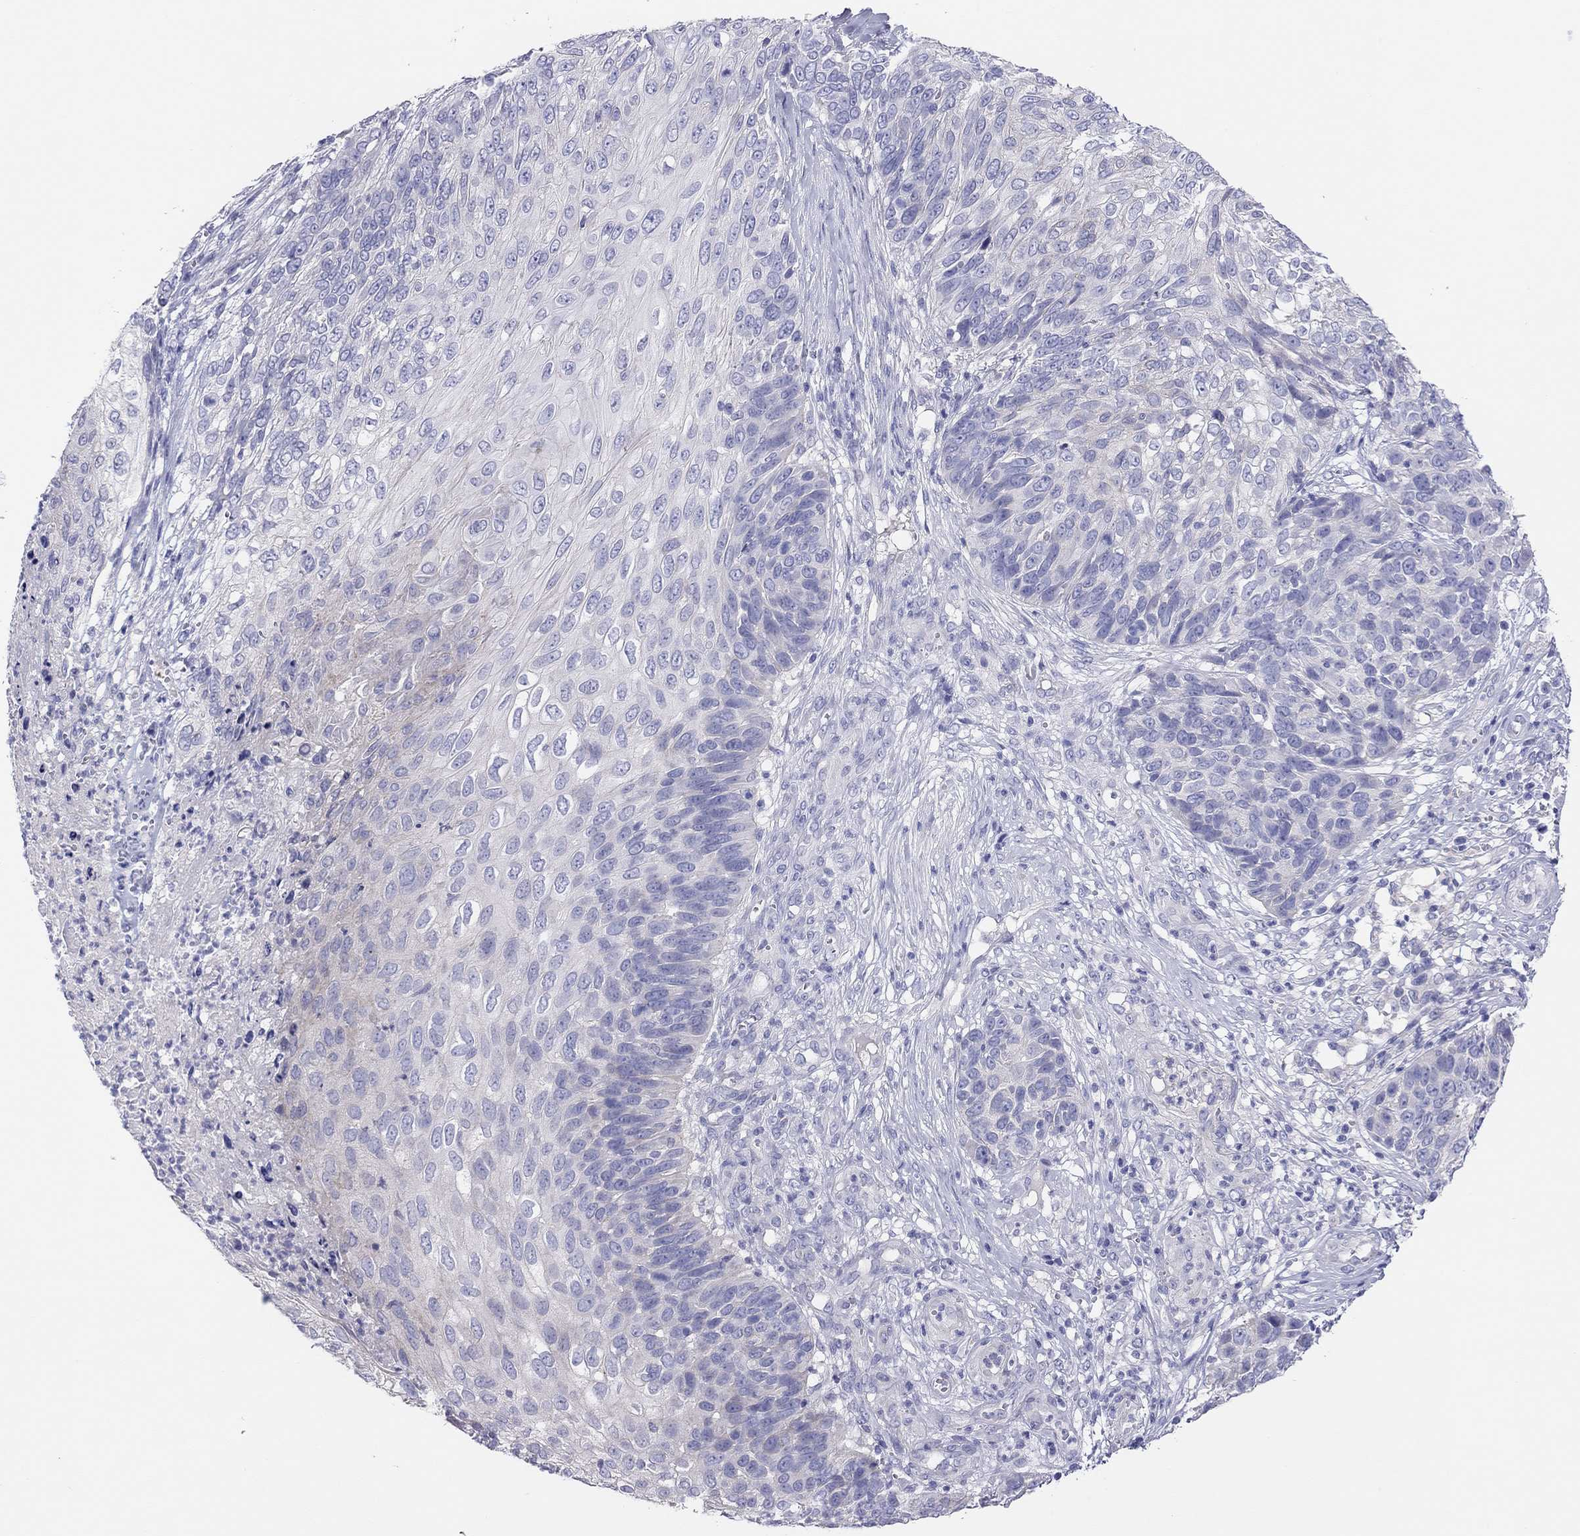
{"staining": {"intensity": "negative", "quantity": "none", "location": "none"}, "tissue": "skin cancer", "cell_type": "Tumor cells", "image_type": "cancer", "snomed": [{"axis": "morphology", "description": "Squamous cell carcinoma, NOS"}, {"axis": "topography", "description": "Skin"}], "caption": "There is no significant positivity in tumor cells of squamous cell carcinoma (skin).", "gene": "MGAT4C", "patient": {"sex": "male", "age": 92}}